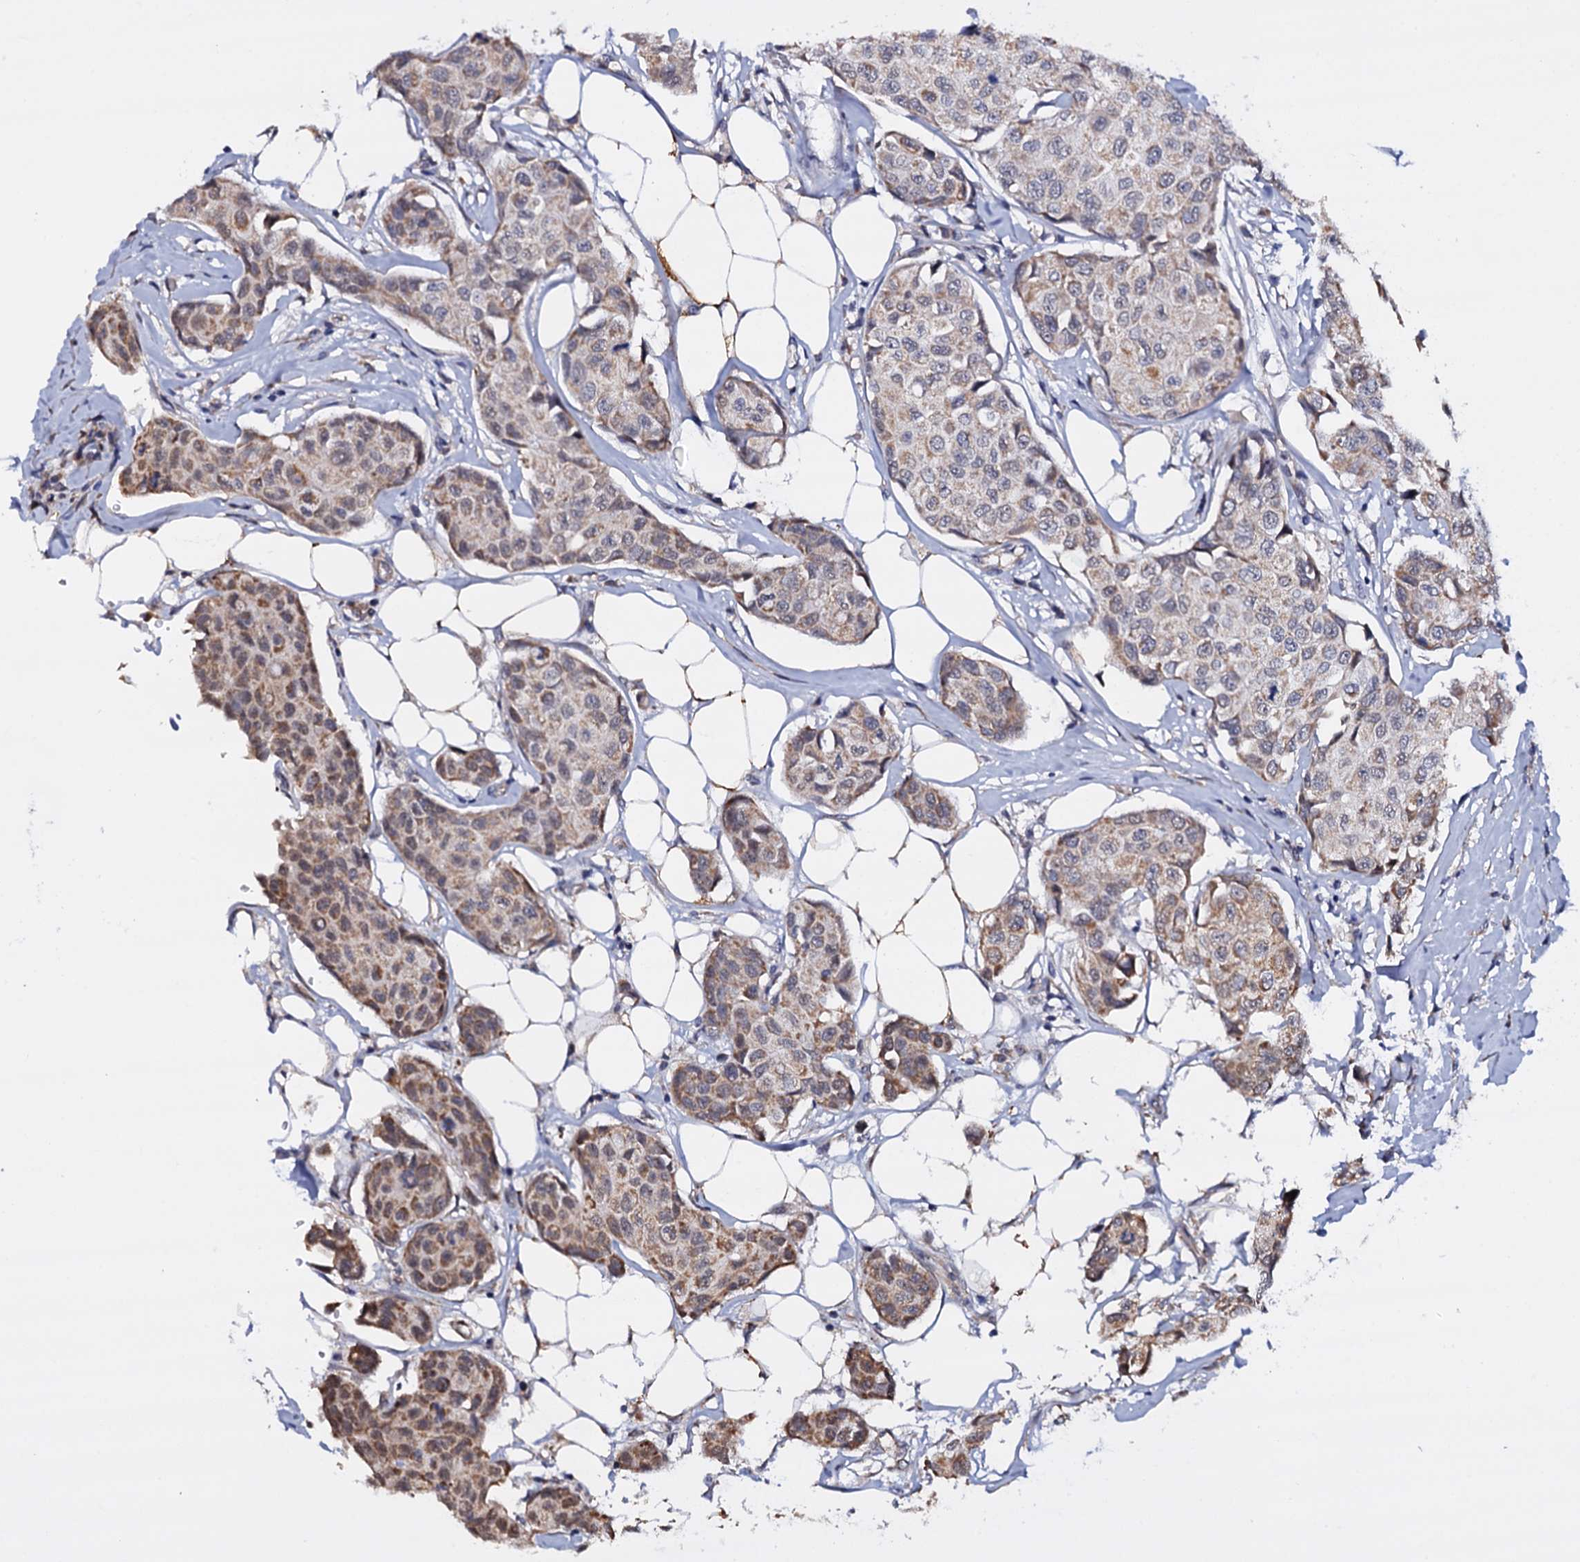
{"staining": {"intensity": "moderate", "quantity": "25%-75%", "location": "cytoplasmic/membranous"}, "tissue": "breast cancer", "cell_type": "Tumor cells", "image_type": "cancer", "snomed": [{"axis": "morphology", "description": "Duct carcinoma"}, {"axis": "topography", "description": "Breast"}], "caption": "This image shows IHC staining of human invasive ductal carcinoma (breast), with medium moderate cytoplasmic/membranous positivity in about 25%-75% of tumor cells.", "gene": "GAREM1", "patient": {"sex": "female", "age": 80}}